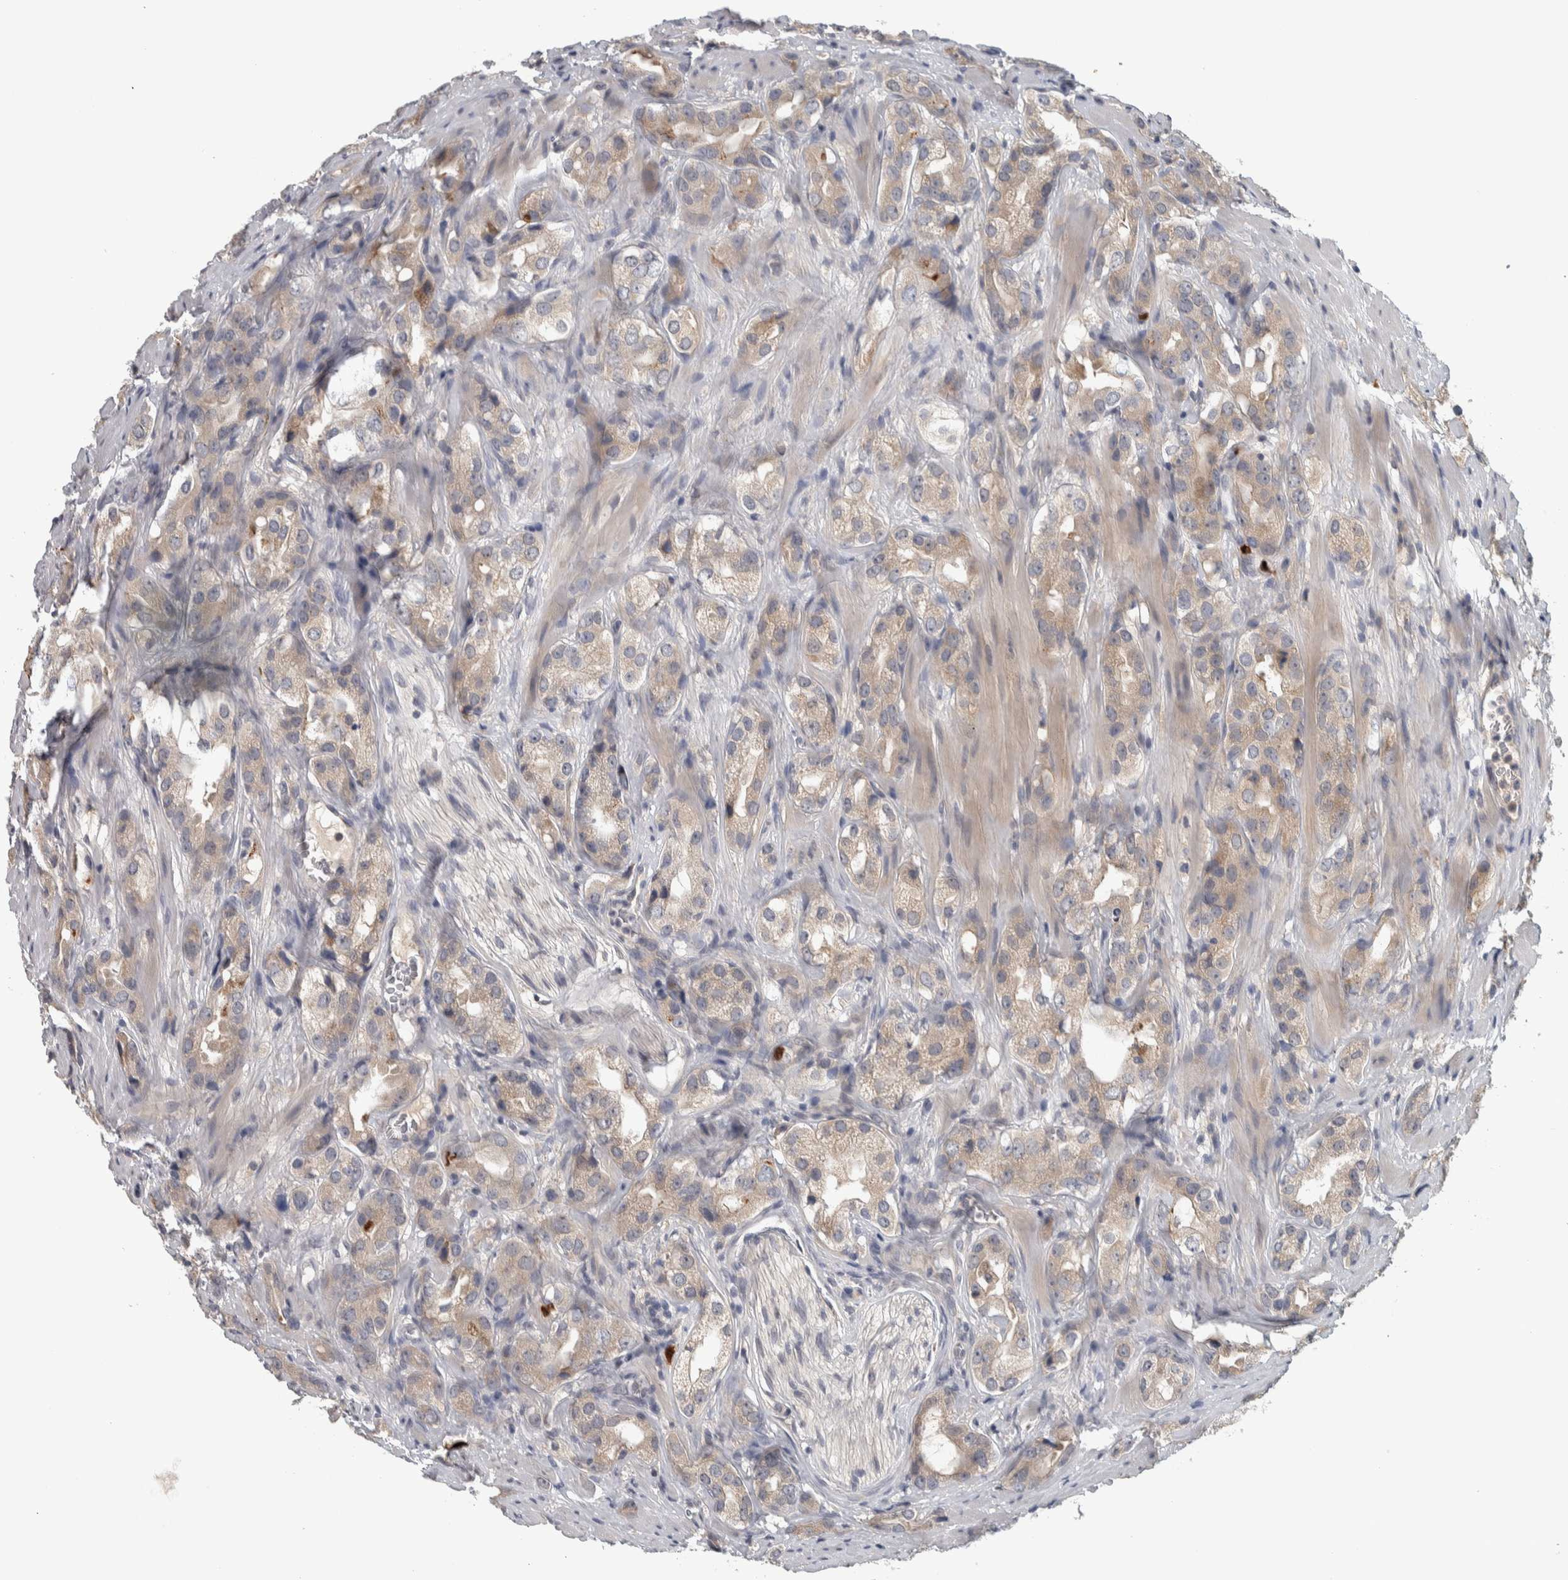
{"staining": {"intensity": "weak", "quantity": ">75%", "location": "cytoplasmic/membranous"}, "tissue": "prostate cancer", "cell_type": "Tumor cells", "image_type": "cancer", "snomed": [{"axis": "morphology", "description": "Adenocarcinoma, High grade"}, {"axis": "topography", "description": "Prostate"}], "caption": "The micrograph shows immunohistochemical staining of prostate high-grade adenocarcinoma. There is weak cytoplasmic/membranous positivity is seen in about >75% of tumor cells.", "gene": "ADPRM", "patient": {"sex": "male", "age": 63}}